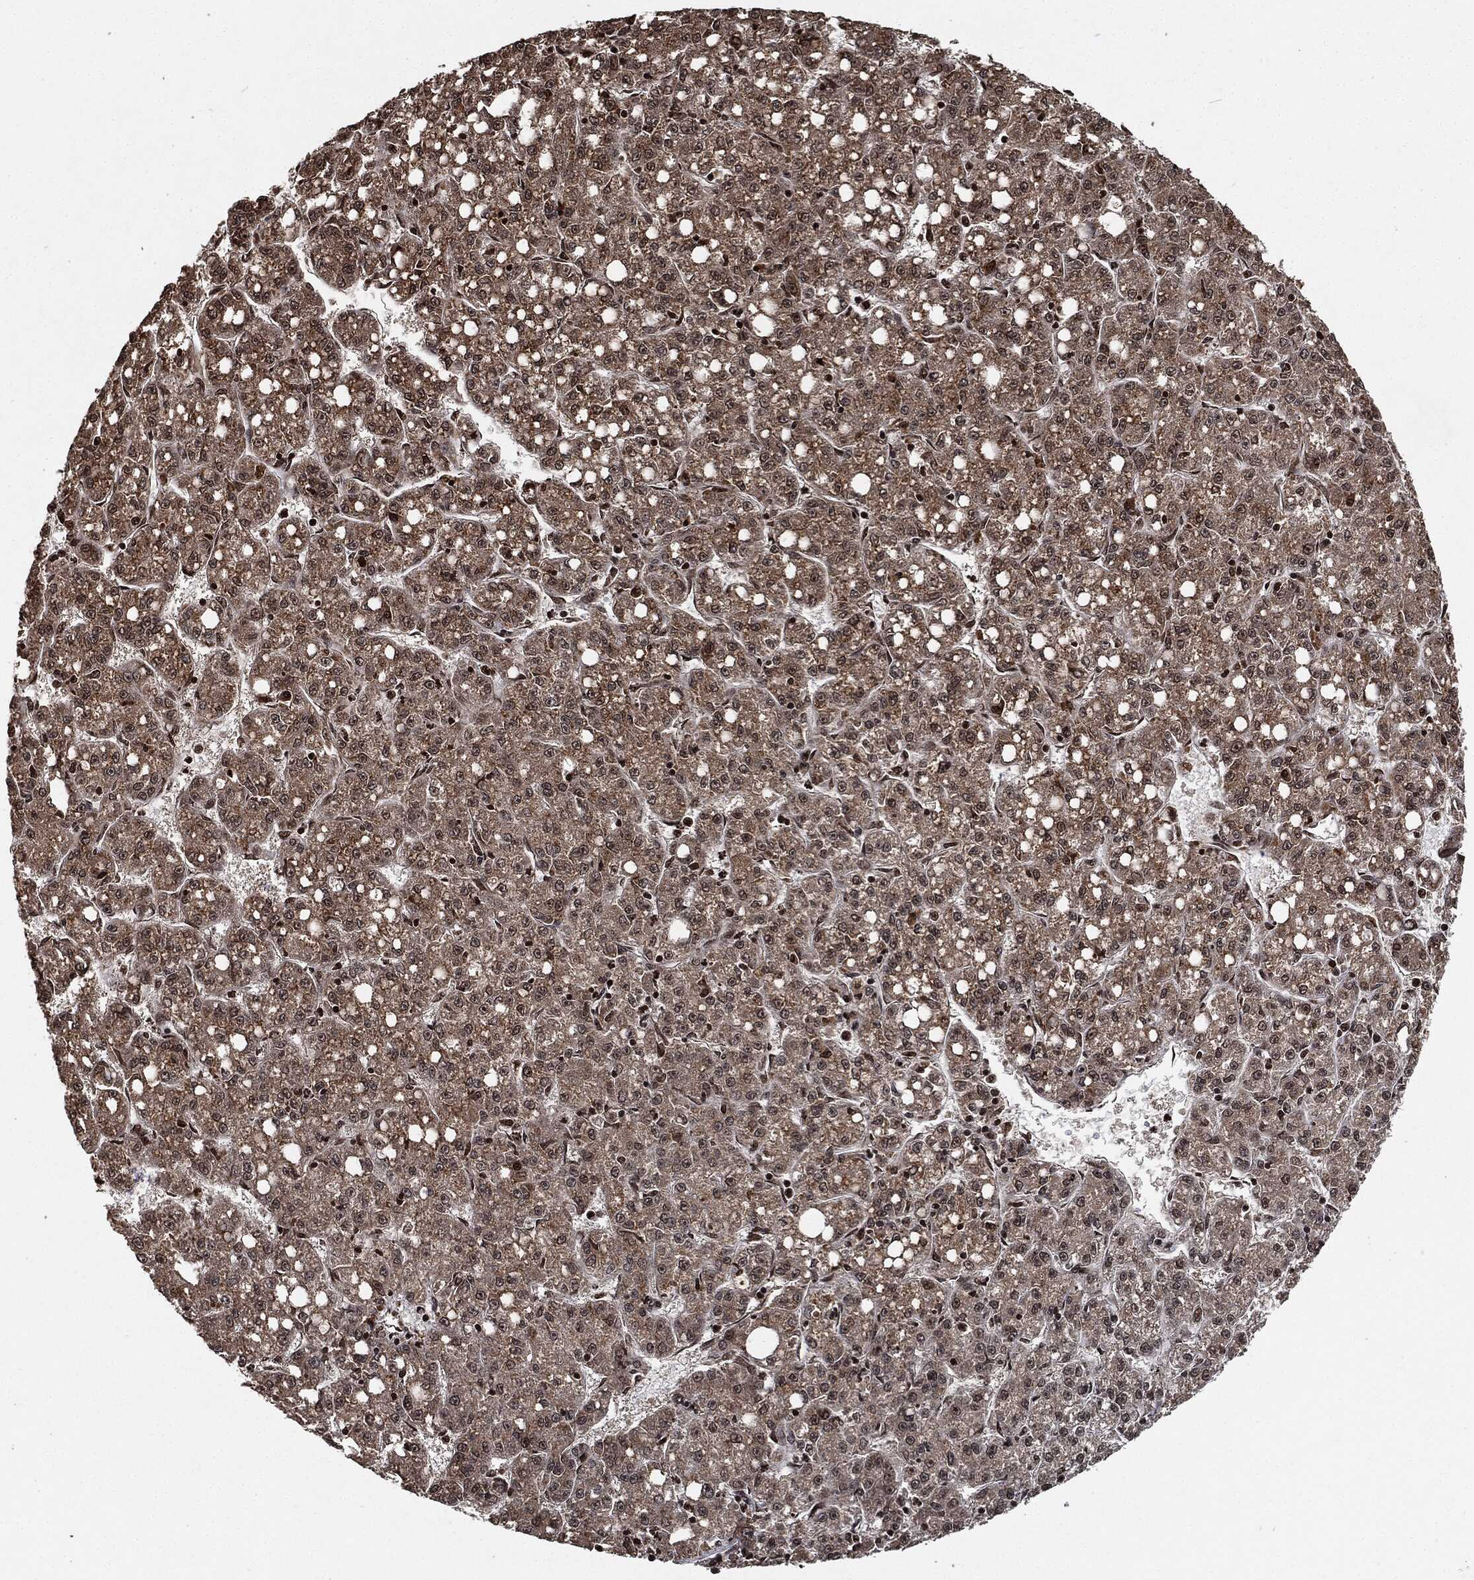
{"staining": {"intensity": "weak", "quantity": ">75%", "location": "cytoplasmic/membranous"}, "tissue": "liver cancer", "cell_type": "Tumor cells", "image_type": "cancer", "snomed": [{"axis": "morphology", "description": "Carcinoma, Hepatocellular, NOS"}, {"axis": "topography", "description": "Liver"}], "caption": "Human hepatocellular carcinoma (liver) stained with a brown dye exhibits weak cytoplasmic/membranous positive positivity in about >75% of tumor cells.", "gene": "PDK1", "patient": {"sex": "female", "age": 65}}